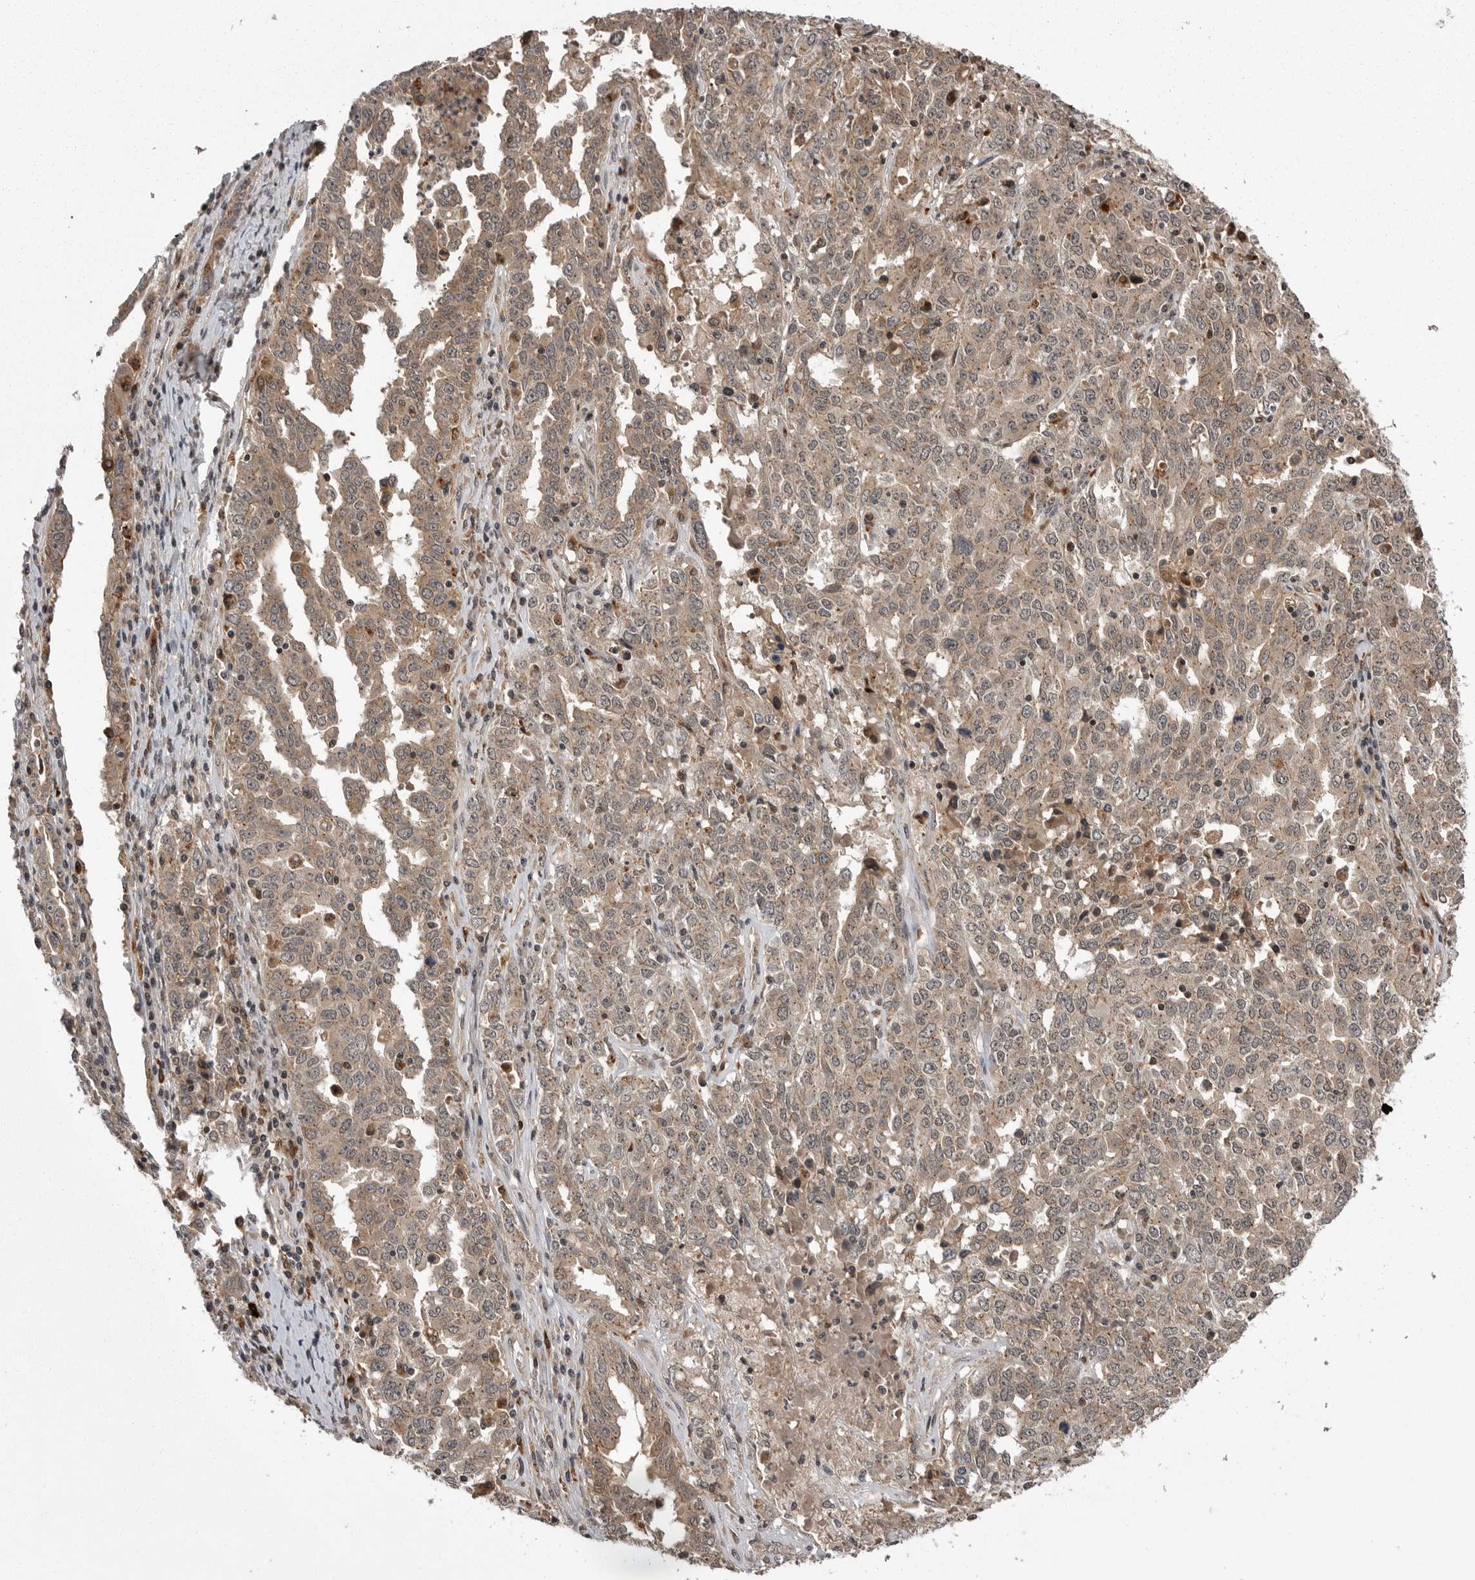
{"staining": {"intensity": "weak", "quantity": ">75%", "location": "cytoplasmic/membranous"}, "tissue": "ovarian cancer", "cell_type": "Tumor cells", "image_type": "cancer", "snomed": [{"axis": "morphology", "description": "Carcinoma, endometroid"}, {"axis": "topography", "description": "Ovary"}], "caption": "DAB (3,3'-diaminobenzidine) immunohistochemical staining of ovarian cancer displays weak cytoplasmic/membranous protein staining in about >75% of tumor cells.", "gene": "AOAH", "patient": {"sex": "female", "age": 62}}